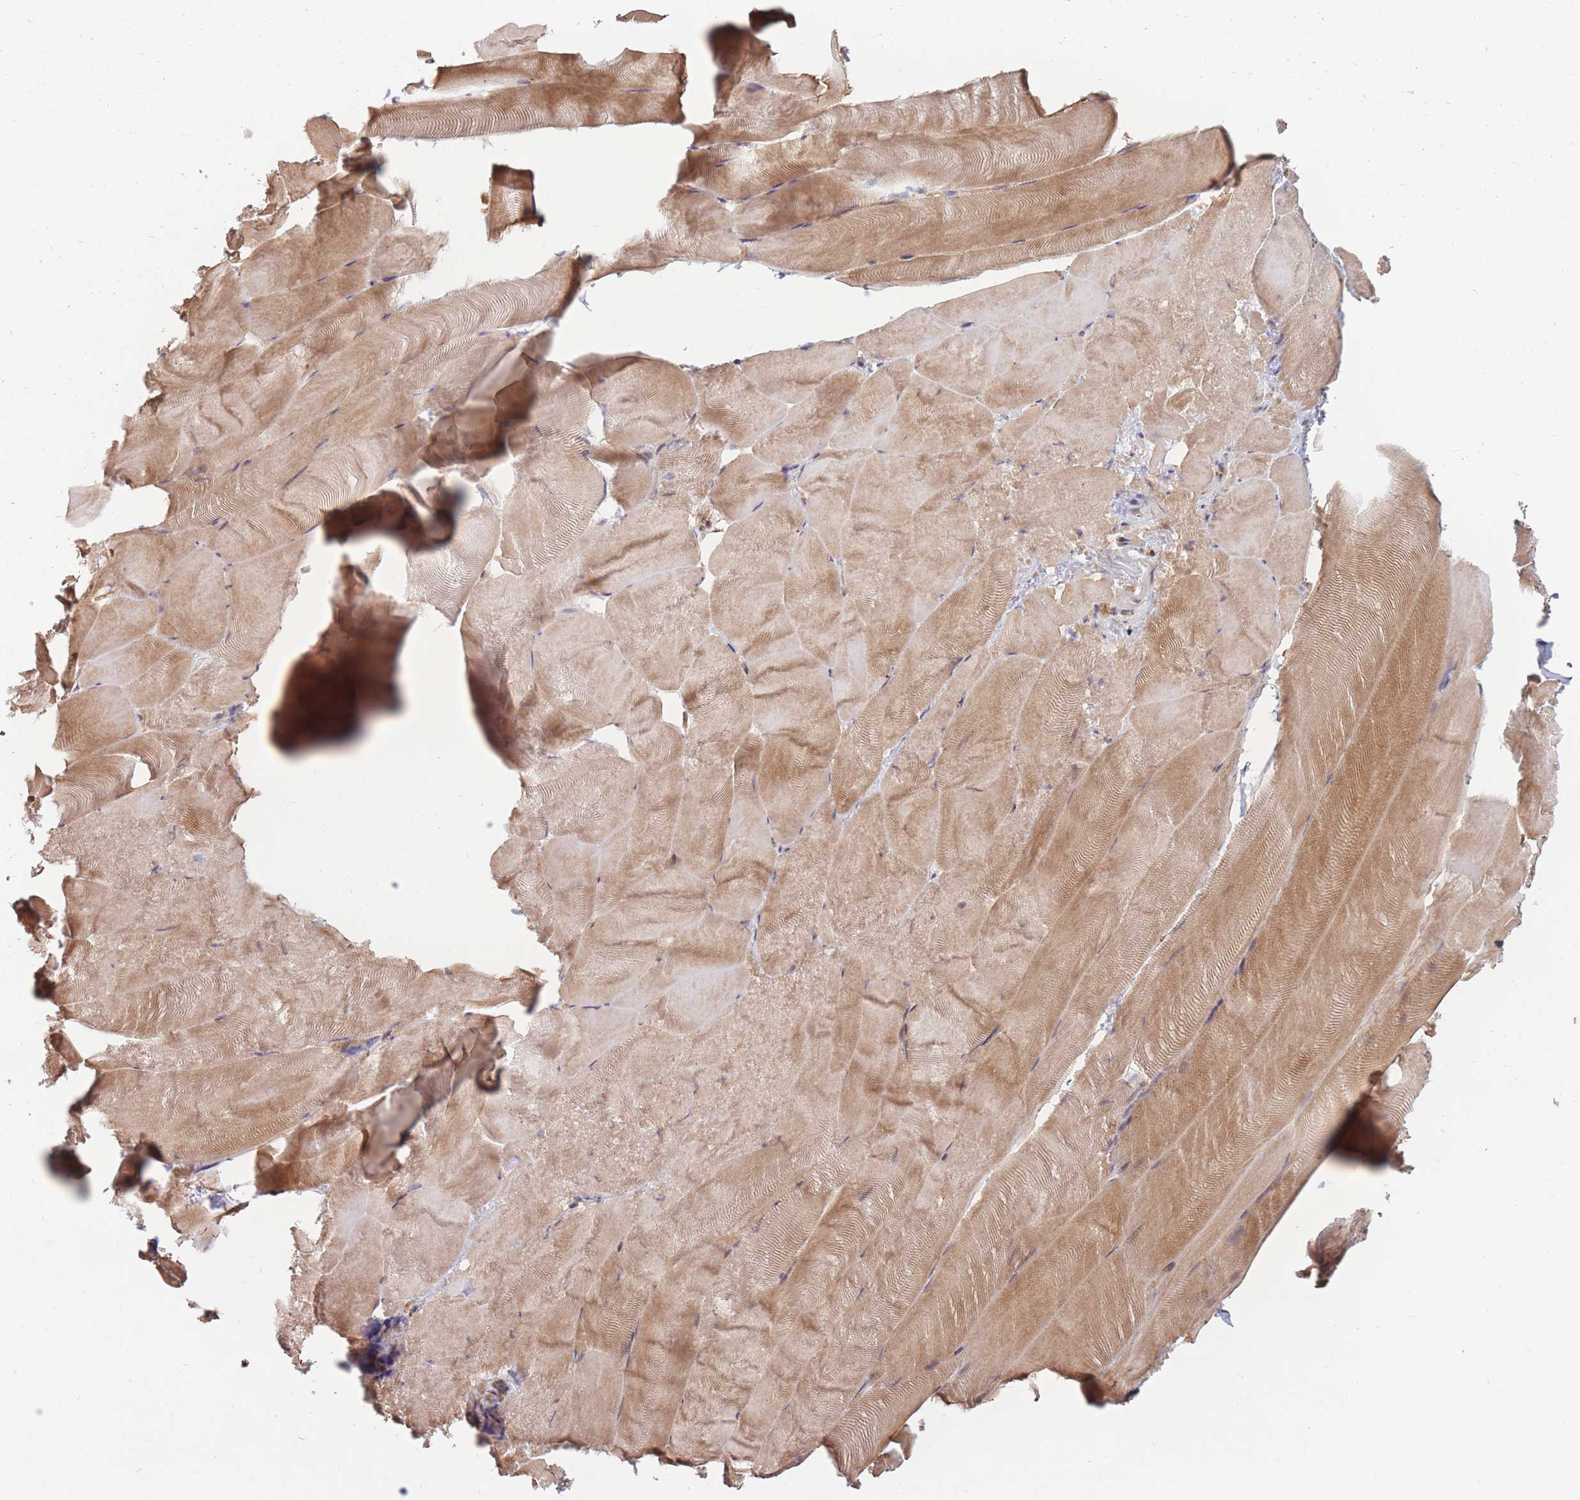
{"staining": {"intensity": "moderate", "quantity": "25%-75%", "location": "cytoplasmic/membranous"}, "tissue": "skeletal muscle", "cell_type": "Myocytes", "image_type": "normal", "snomed": [{"axis": "morphology", "description": "Normal tissue, NOS"}, {"axis": "topography", "description": "Skeletal muscle"}], "caption": "Immunohistochemistry (IHC) staining of benign skeletal muscle, which demonstrates medium levels of moderate cytoplasmic/membranous staining in about 25%-75% of myocytes indicating moderate cytoplasmic/membranous protein staining. The staining was performed using DAB (3,3'-diaminobenzidine) (brown) for protein detection and nuclei were counterstained in hematoxylin (blue).", "gene": "RASSF2", "patient": {"sex": "female", "age": 64}}